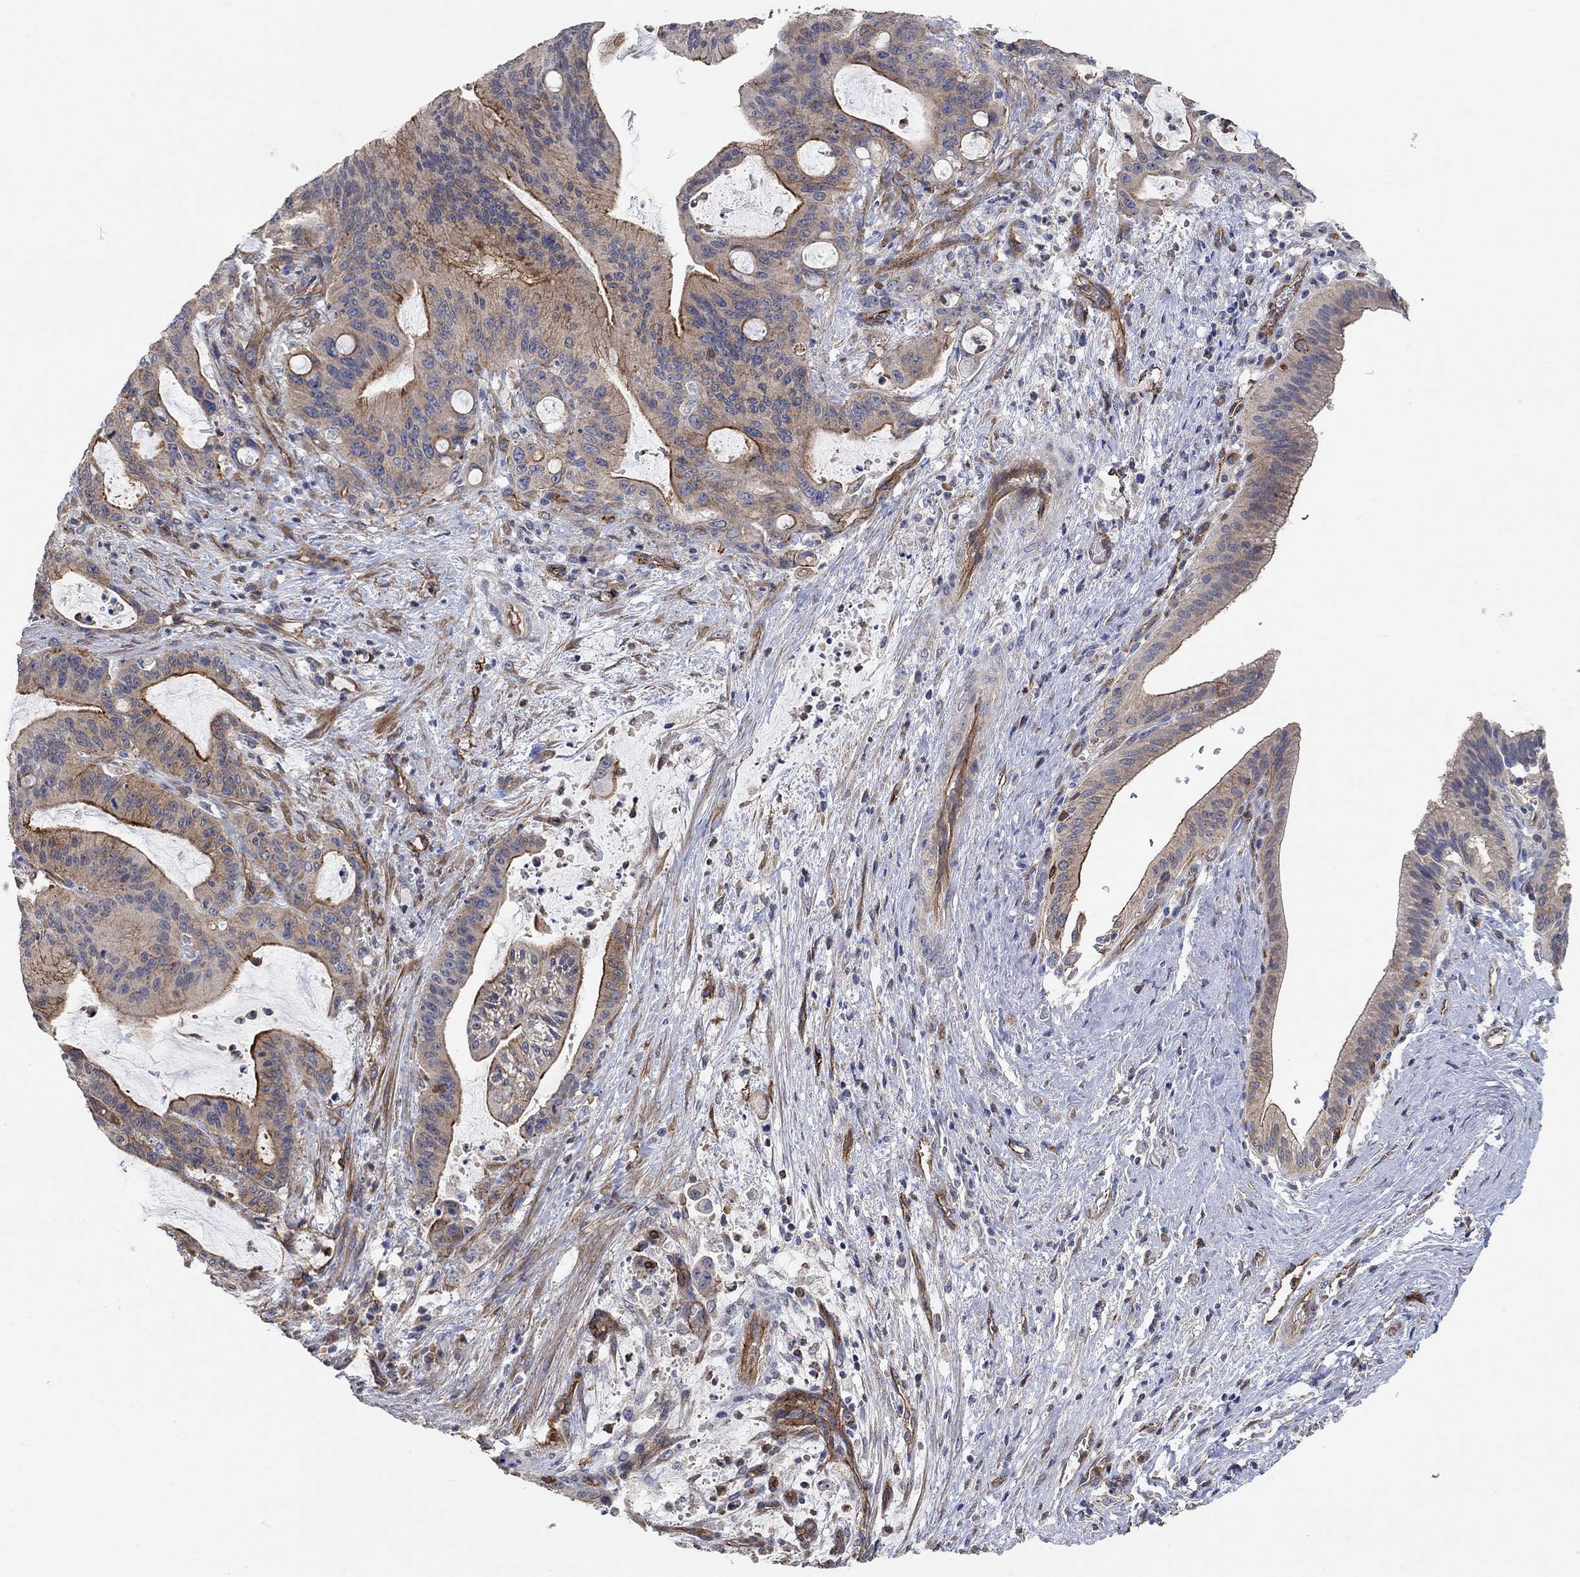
{"staining": {"intensity": "strong", "quantity": "<25%", "location": "cytoplasmic/membranous"}, "tissue": "liver cancer", "cell_type": "Tumor cells", "image_type": "cancer", "snomed": [{"axis": "morphology", "description": "Cholangiocarcinoma"}, {"axis": "topography", "description": "Liver"}], "caption": "A micrograph of liver cholangiocarcinoma stained for a protein exhibits strong cytoplasmic/membranous brown staining in tumor cells.", "gene": "SYT16", "patient": {"sex": "female", "age": 73}}